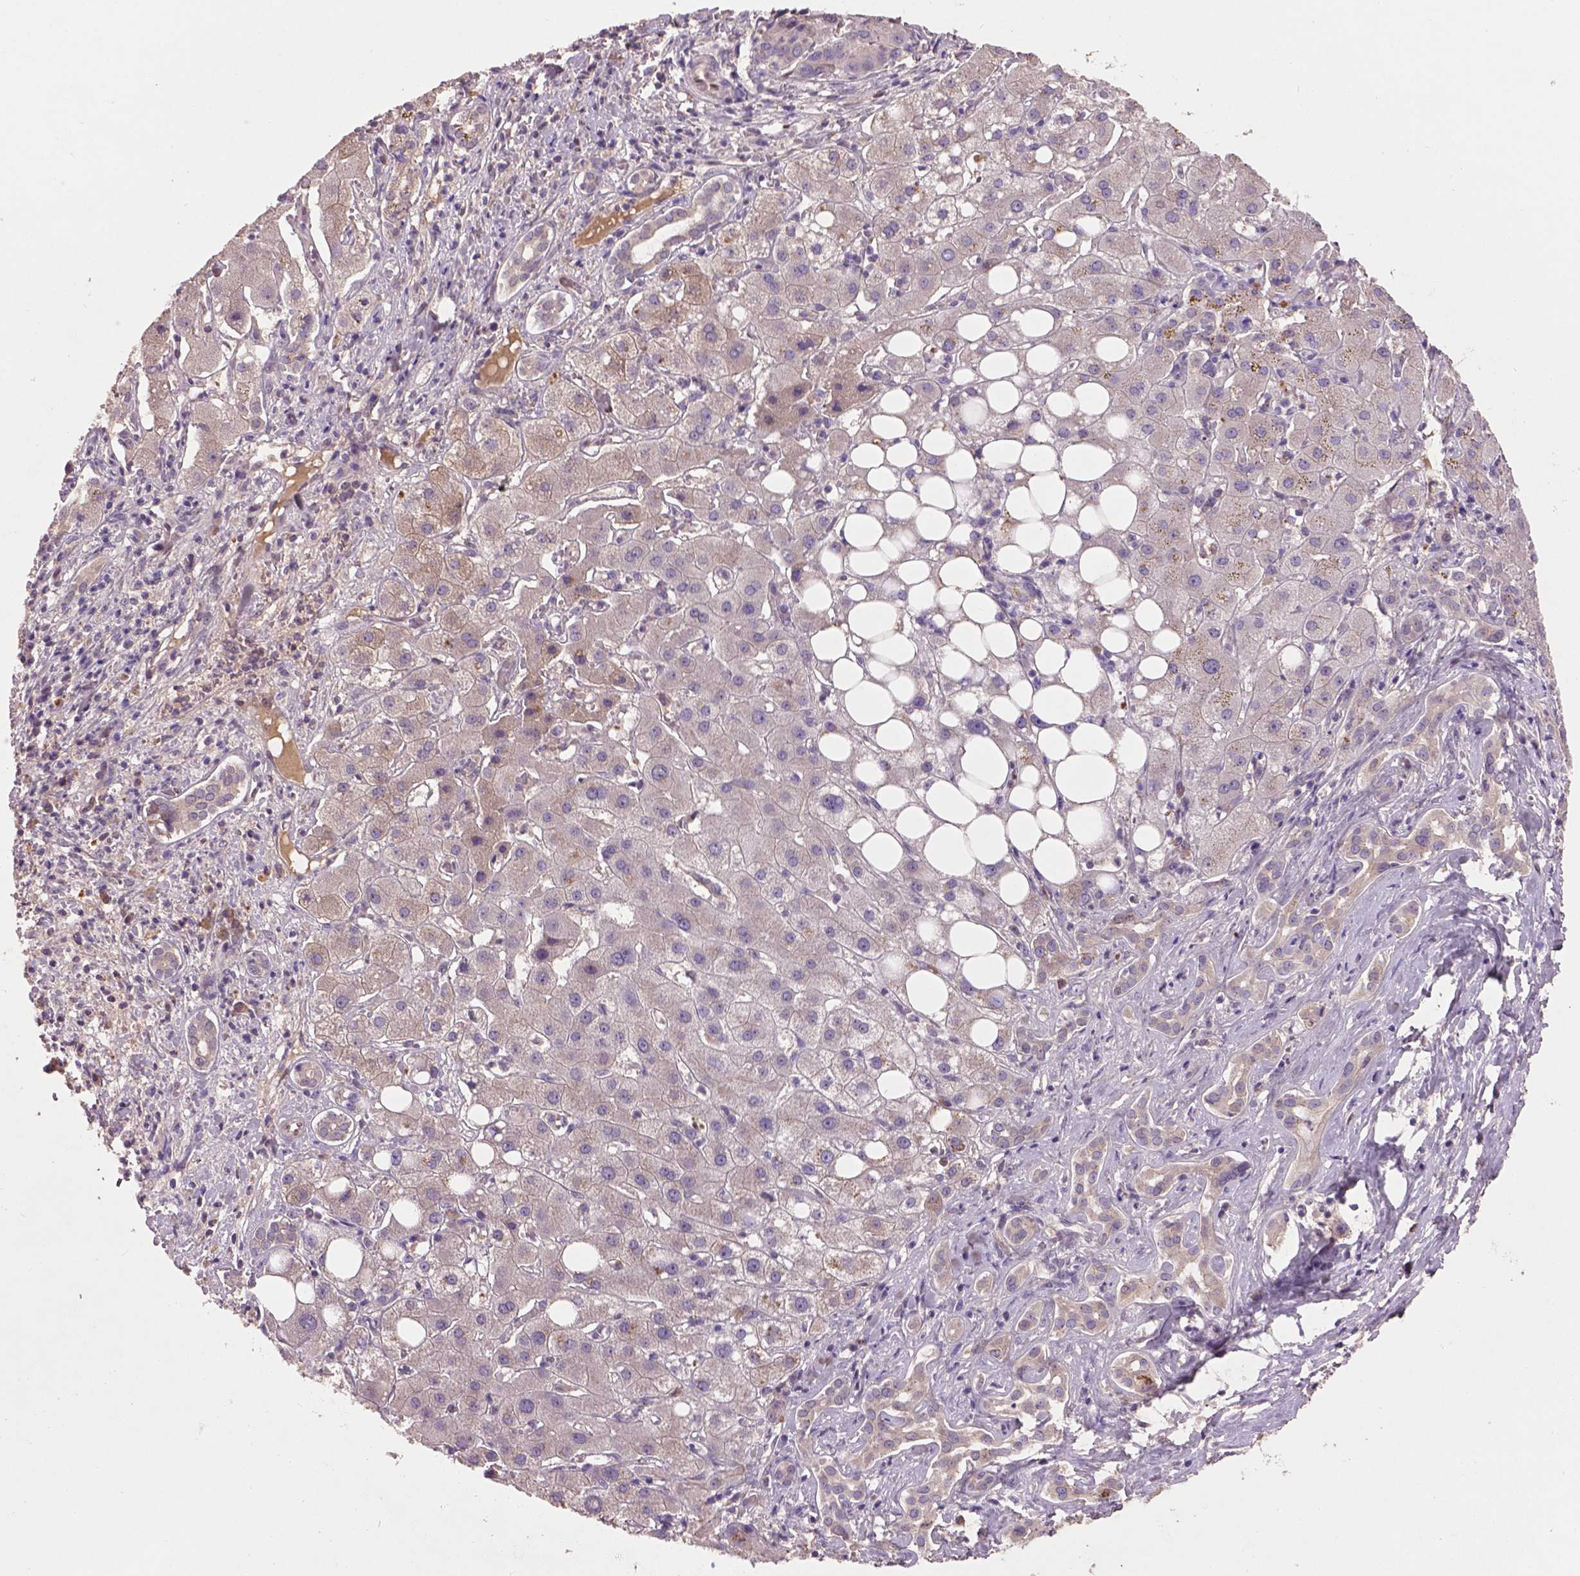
{"staining": {"intensity": "negative", "quantity": "none", "location": "none"}, "tissue": "liver cancer", "cell_type": "Tumor cells", "image_type": "cancer", "snomed": [{"axis": "morphology", "description": "Carcinoma, Hepatocellular, NOS"}, {"axis": "topography", "description": "Liver"}], "caption": "This is a photomicrograph of IHC staining of liver hepatocellular carcinoma, which shows no staining in tumor cells.", "gene": "SOX17", "patient": {"sex": "male", "age": 65}}